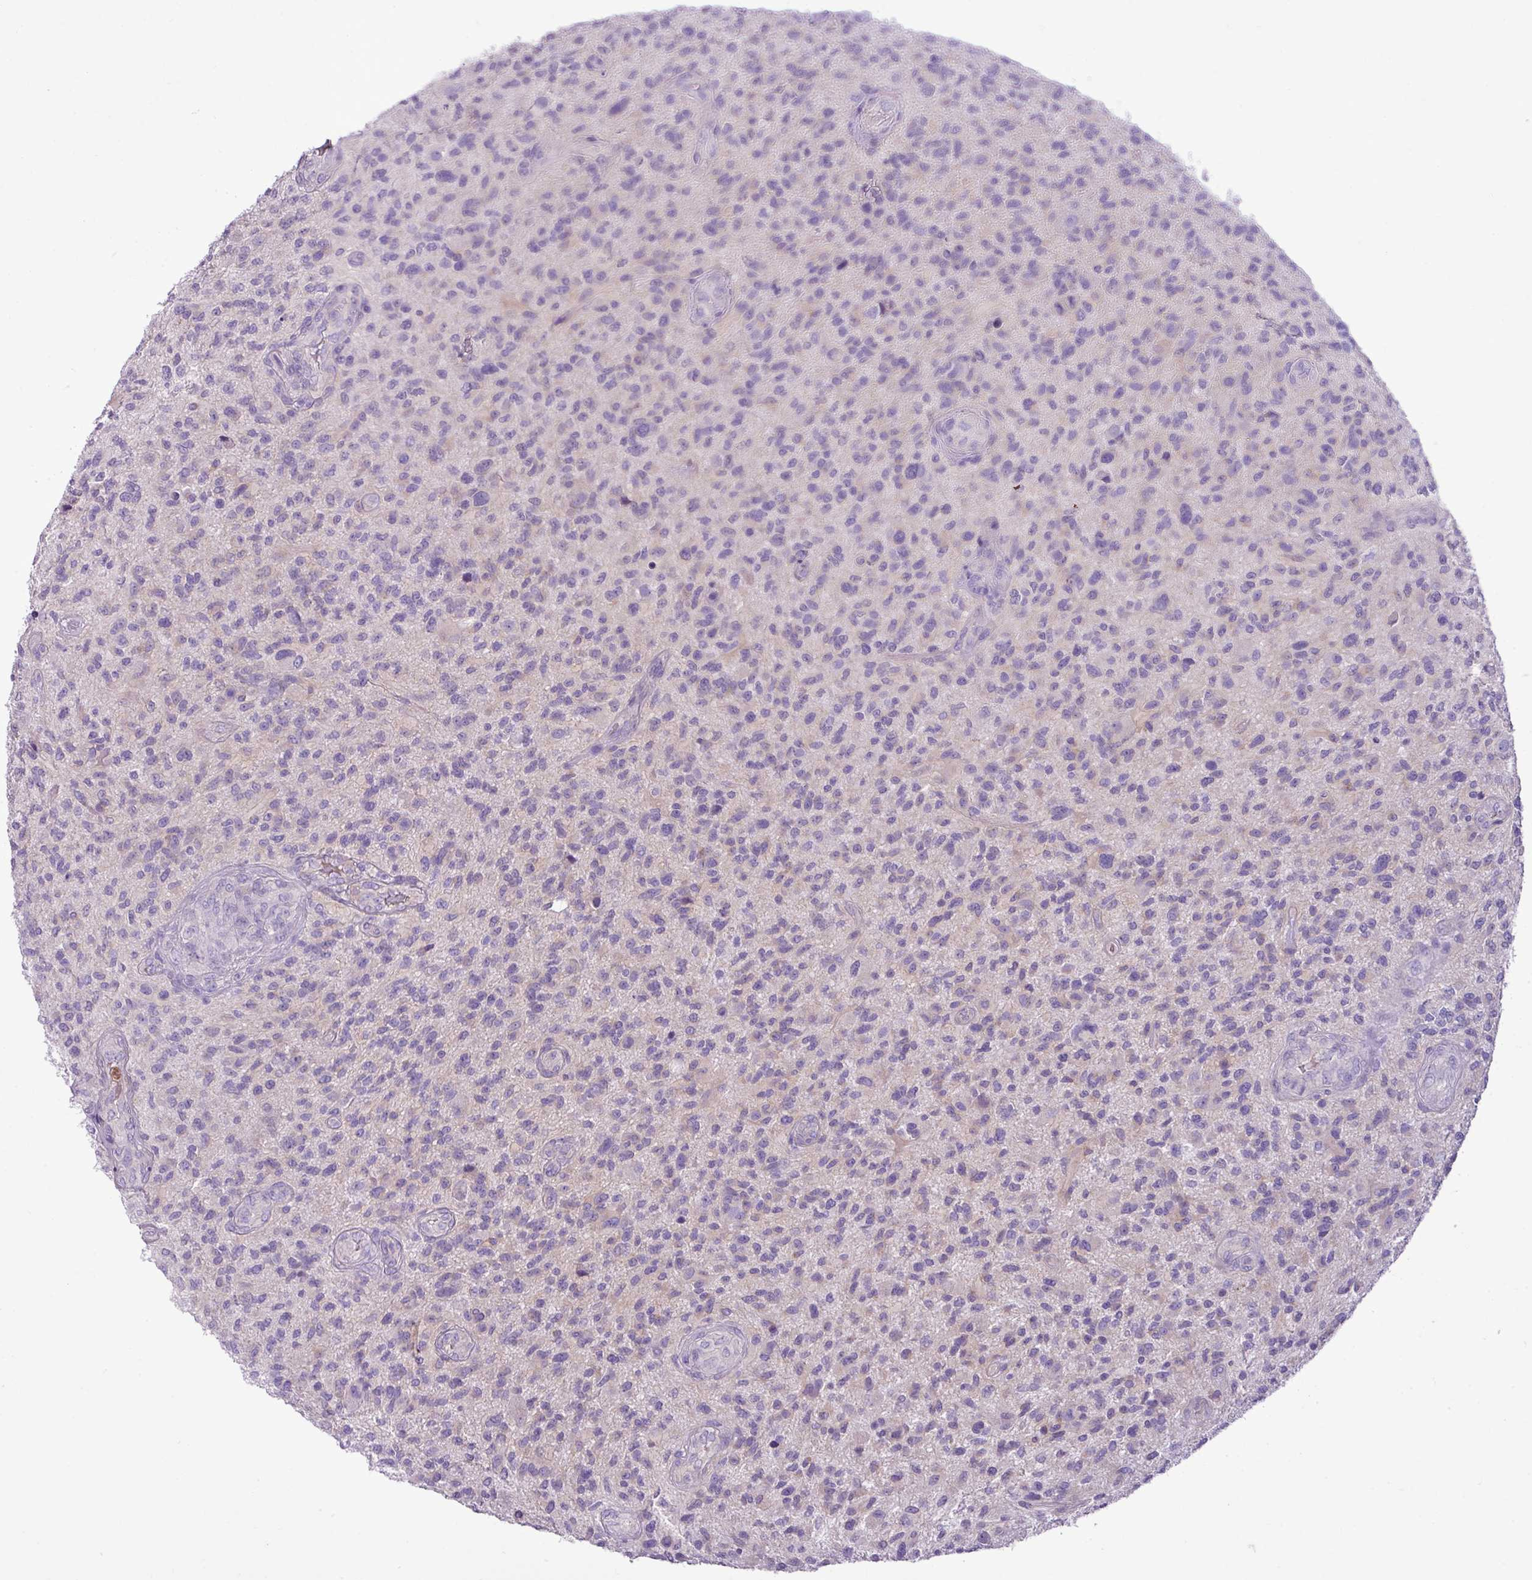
{"staining": {"intensity": "negative", "quantity": "none", "location": "none"}, "tissue": "glioma", "cell_type": "Tumor cells", "image_type": "cancer", "snomed": [{"axis": "morphology", "description": "Glioma, malignant, High grade"}, {"axis": "topography", "description": "Brain"}], "caption": "Immunohistochemistry histopathology image of neoplastic tissue: glioma stained with DAB displays no significant protein expression in tumor cells.", "gene": "ZSCAN5A", "patient": {"sex": "male", "age": 47}}